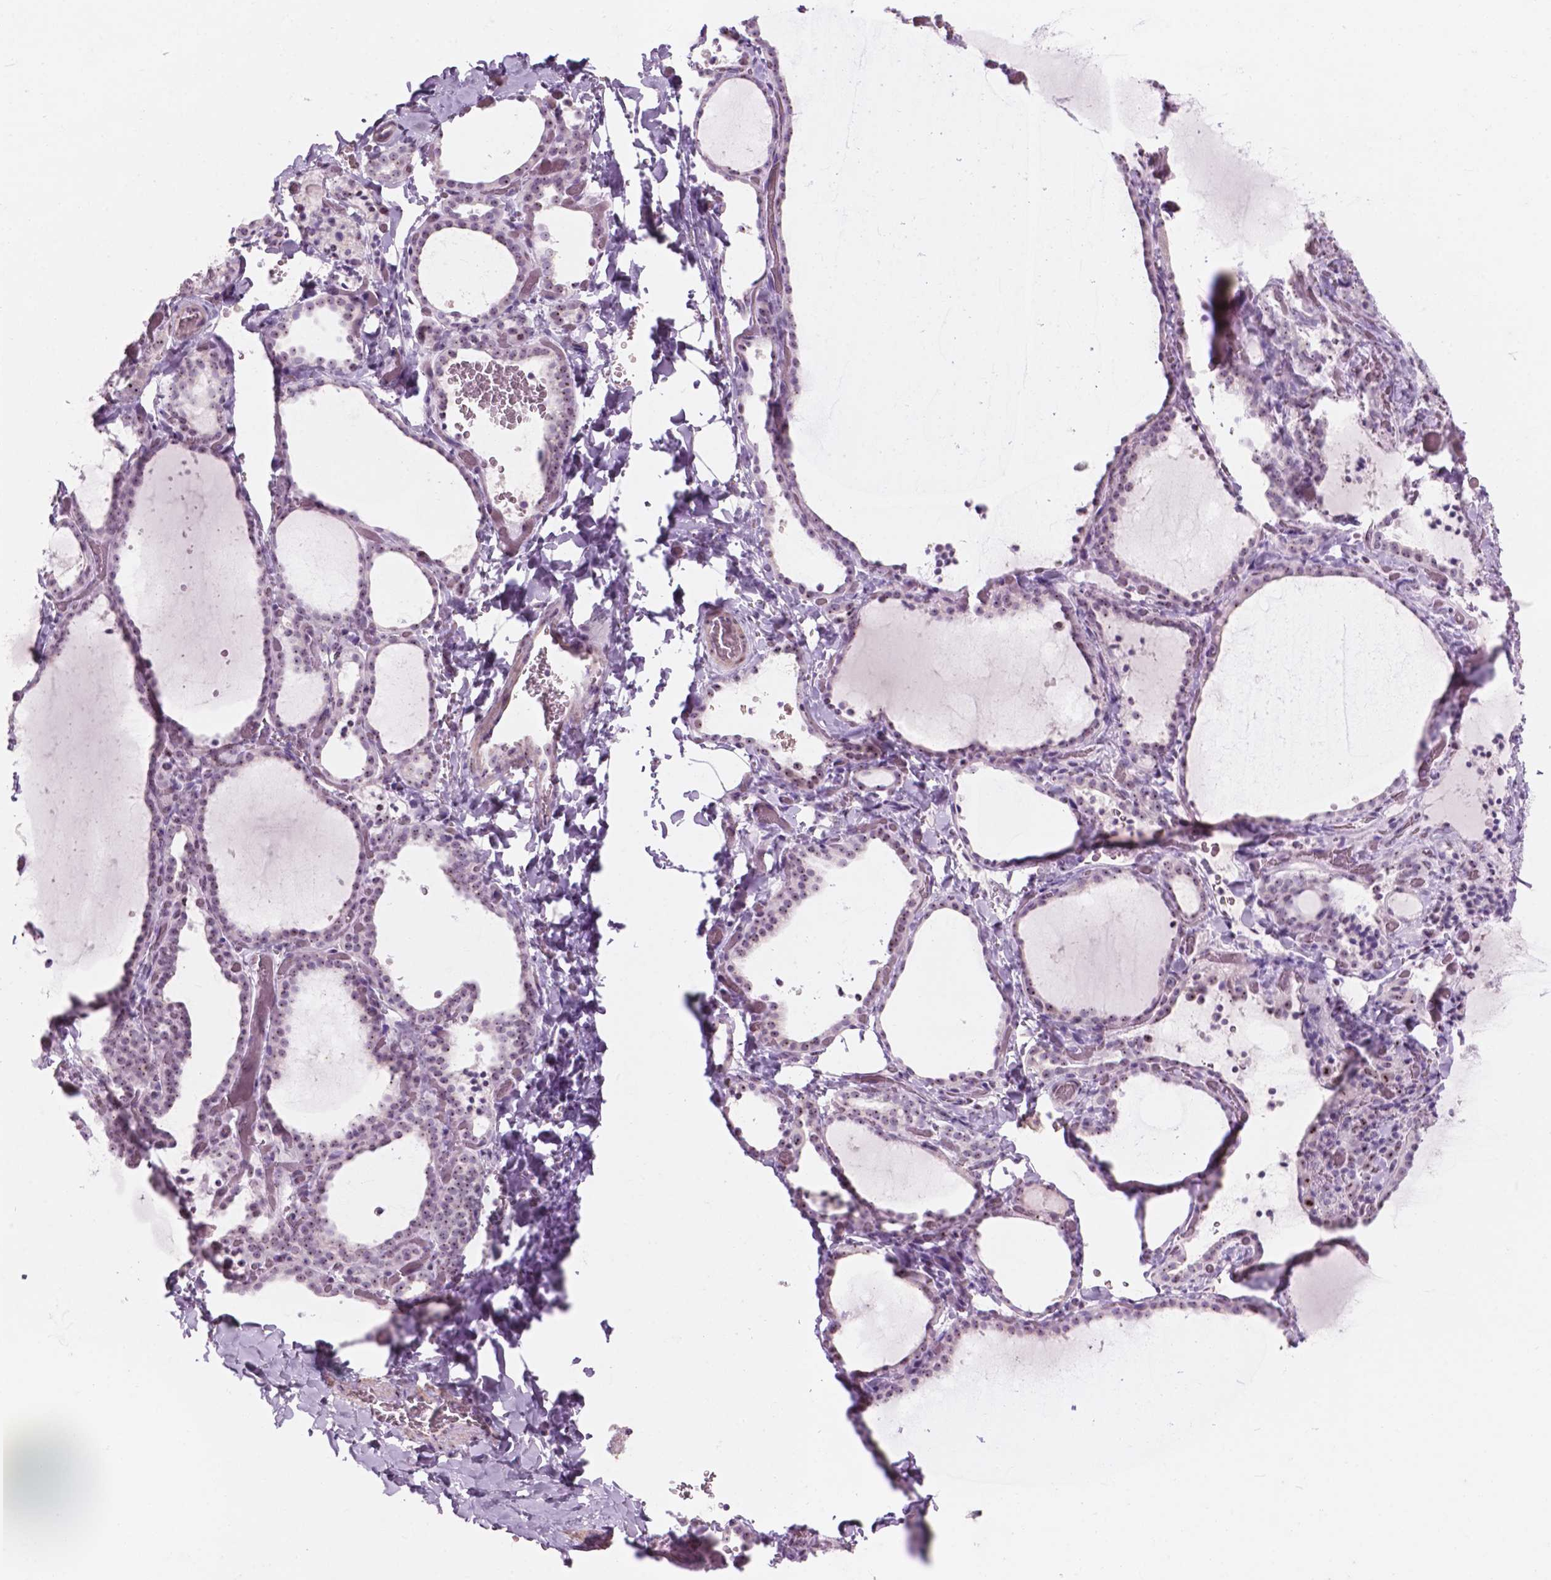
{"staining": {"intensity": "weak", "quantity": "25%-75%", "location": "nuclear"}, "tissue": "thyroid gland", "cell_type": "Glandular cells", "image_type": "normal", "snomed": [{"axis": "morphology", "description": "Normal tissue, NOS"}, {"axis": "topography", "description": "Thyroid gland"}], "caption": "Immunohistochemical staining of benign human thyroid gland reveals 25%-75% levels of weak nuclear protein staining in about 25%-75% of glandular cells. The staining was performed using DAB (3,3'-diaminobenzidine) to visualize the protein expression in brown, while the nuclei were stained in blue with hematoxylin (Magnification: 20x).", "gene": "ZNF853", "patient": {"sex": "female", "age": 22}}